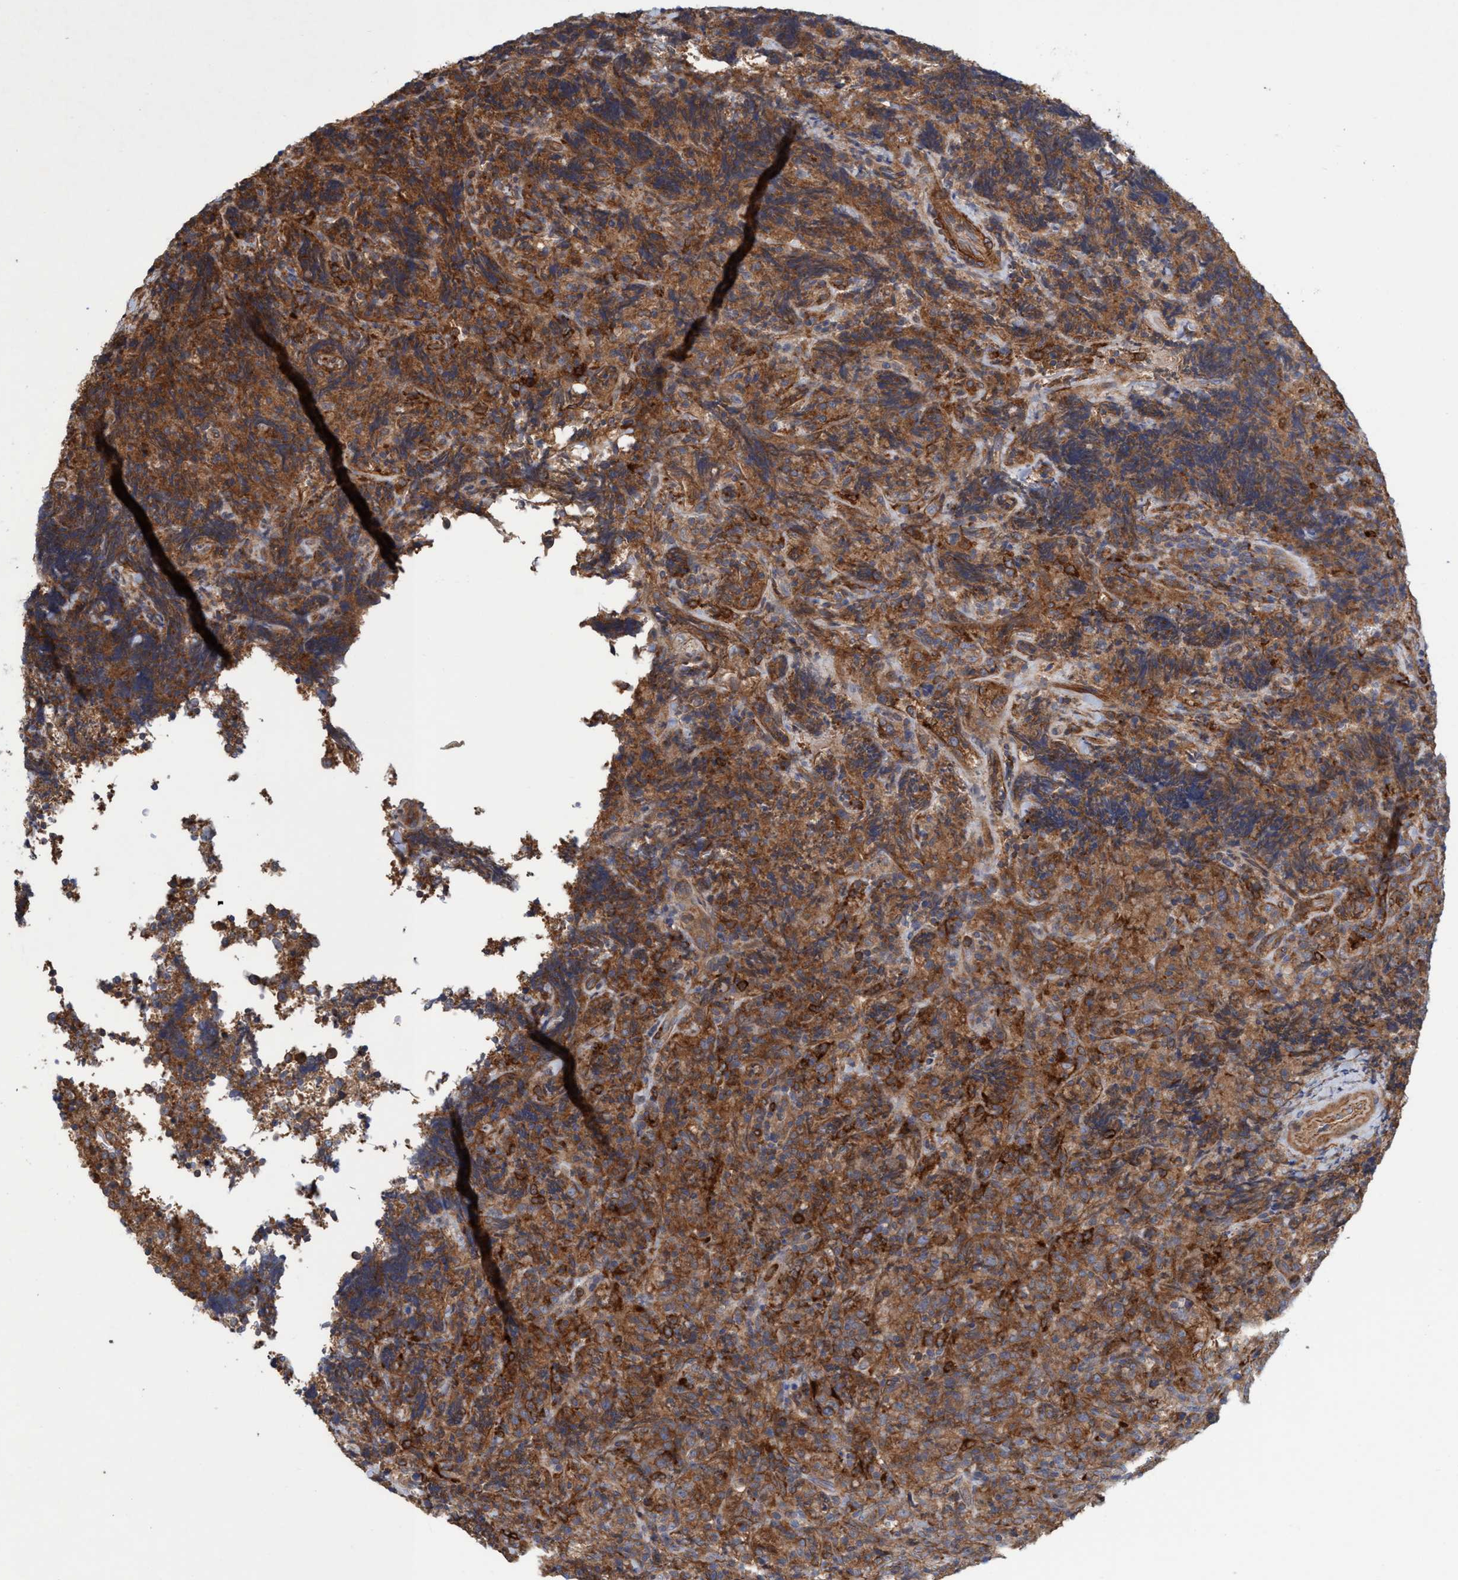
{"staining": {"intensity": "moderate", "quantity": ">75%", "location": "cytoplasmic/membranous"}, "tissue": "lymphoma", "cell_type": "Tumor cells", "image_type": "cancer", "snomed": [{"axis": "morphology", "description": "Malignant lymphoma, non-Hodgkin's type, High grade"}, {"axis": "topography", "description": "Tonsil"}], "caption": "This is a histology image of immunohistochemistry (IHC) staining of malignant lymphoma, non-Hodgkin's type (high-grade), which shows moderate staining in the cytoplasmic/membranous of tumor cells.", "gene": "SPECC1", "patient": {"sex": "female", "age": 36}}